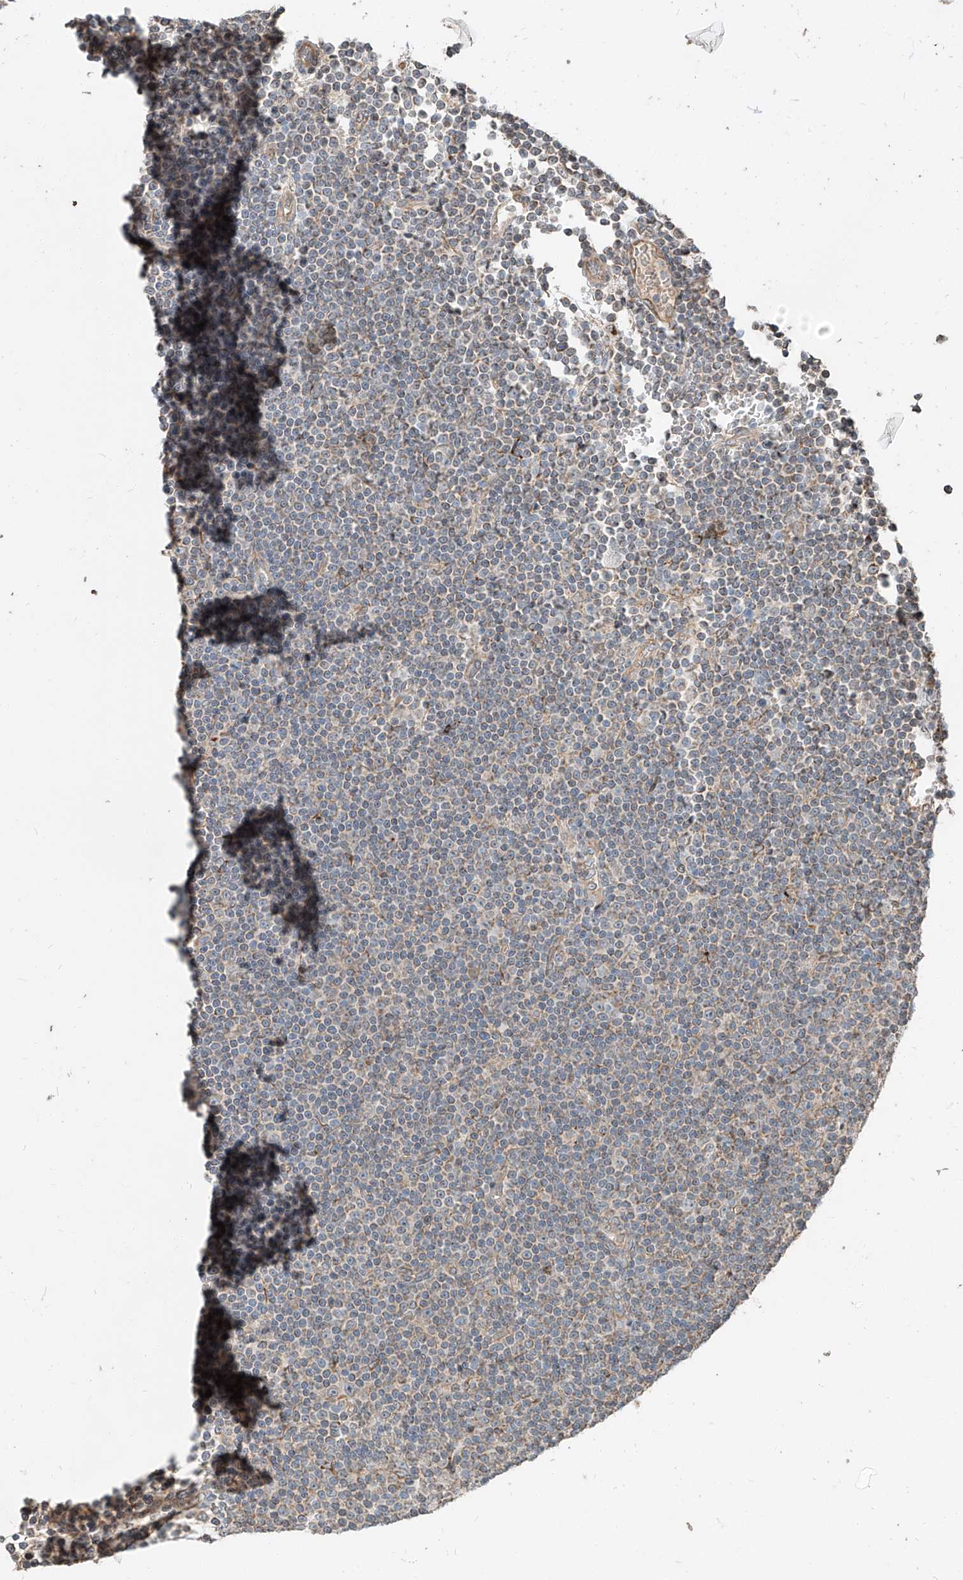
{"staining": {"intensity": "negative", "quantity": "none", "location": "none"}, "tissue": "lymphoma", "cell_type": "Tumor cells", "image_type": "cancer", "snomed": [{"axis": "morphology", "description": "Malignant lymphoma, non-Hodgkin's type, Low grade"}, {"axis": "topography", "description": "Lymph node"}], "caption": "Low-grade malignant lymphoma, non-Hodgkin's type was stained to show a protein in brown. There is no significant expression in tumor cells.", "gene": "STX19", "patient": {"sex": "female", "age": 67}}